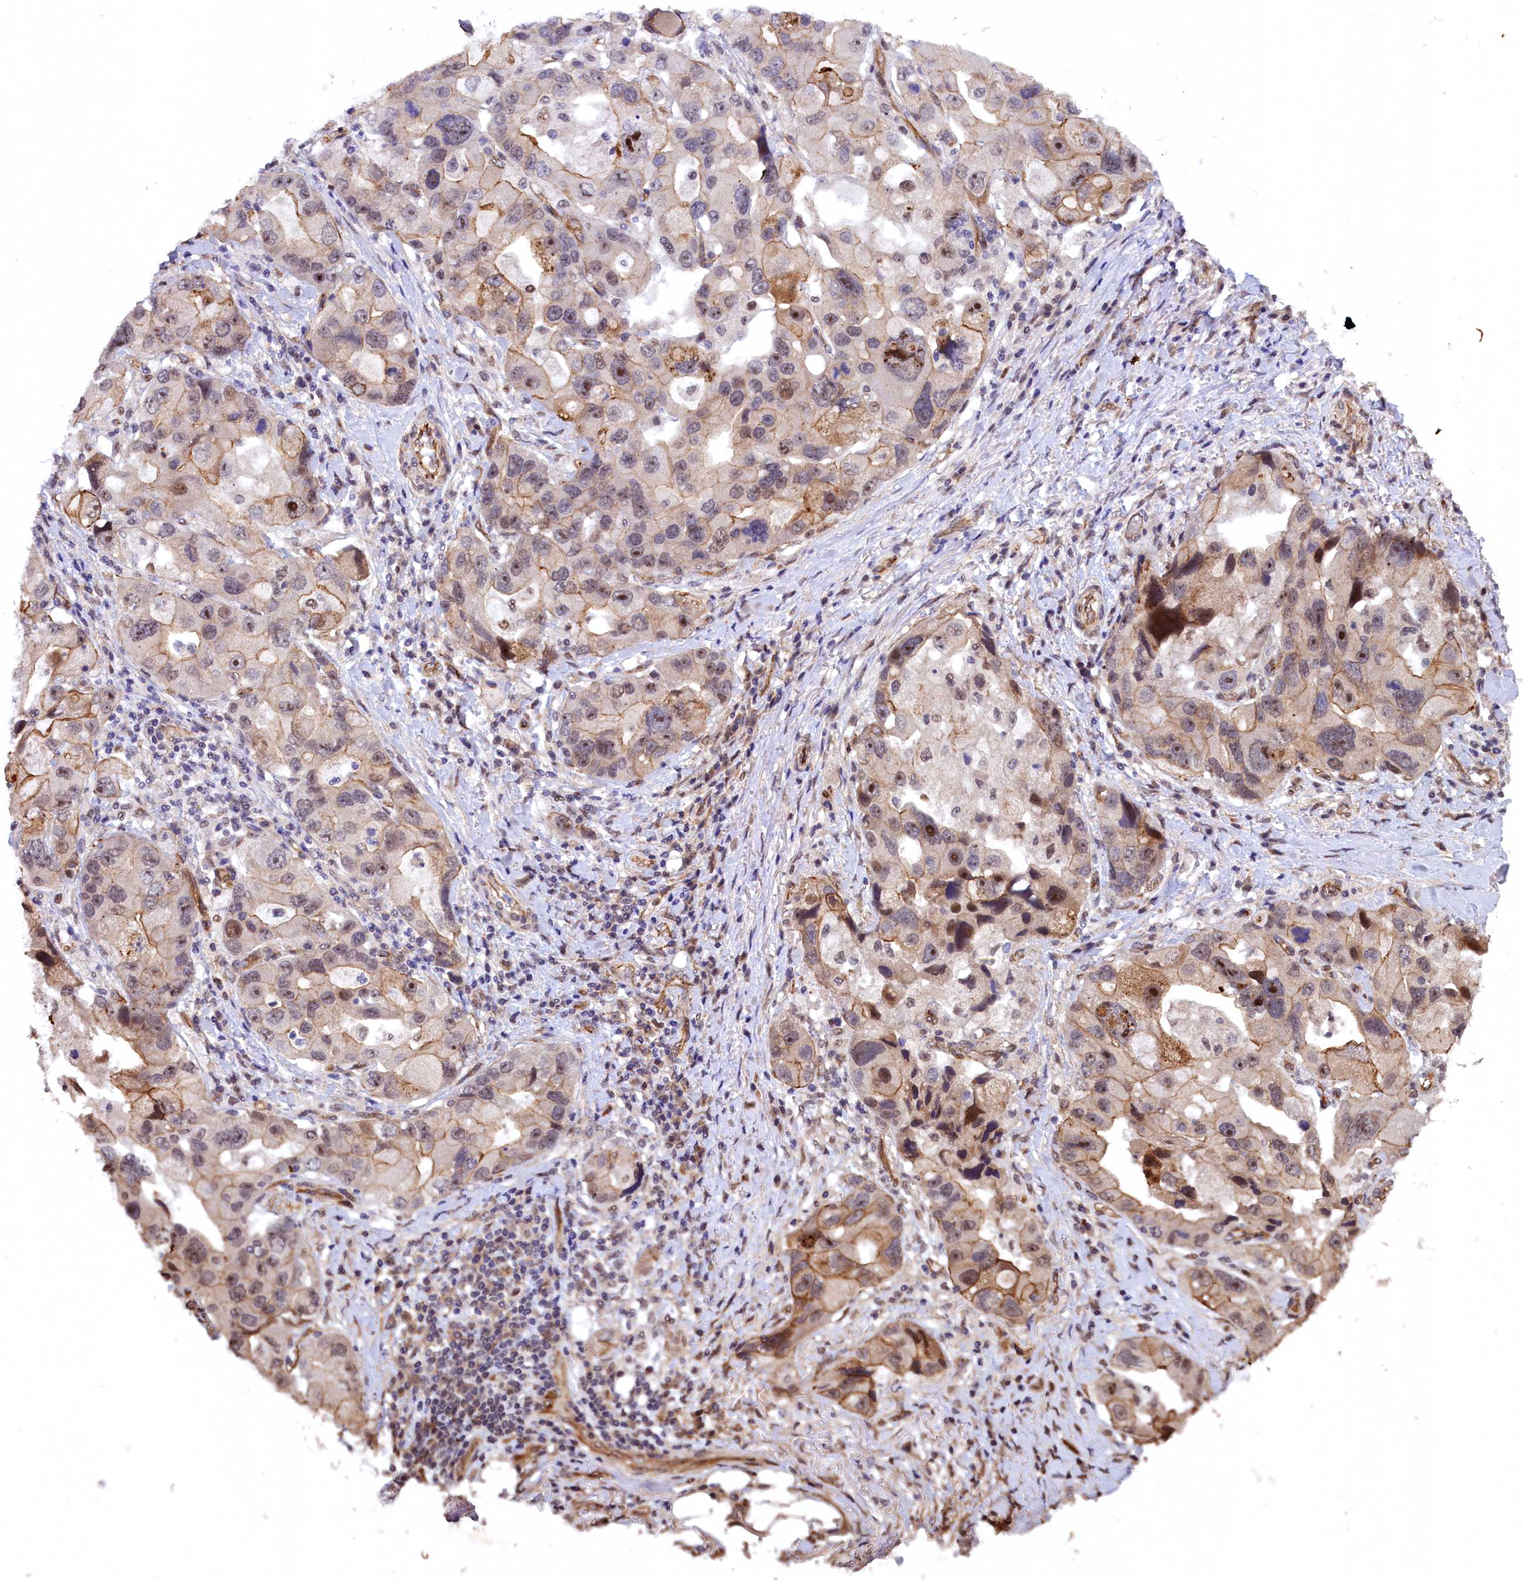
{"staining": {"intensity": "moderate", "quantity": "25%-75%", "location": "cytoplasmic/membranous"}, "tissue": "lung cancer", "cell_type": "Tumor cells", "image_type": "cancer", "snomed": [{"axis": "morphology", "description": "Adenocarcinoma, NOS"}, {"axis": "topography", "description": "Lung"}], "caption": "Protein expression analysis of lung cancer exhibits moderate cytoplasmic/membranous staining in approximately 25%-75% of tumor cells. The staining is performed using DAB brown chromogen to label protein expression. The nuclei are counter-stained blue using hematoxylin.", "gene": "ARL14EP", "patient": {"sex": "female", "age": 54}}